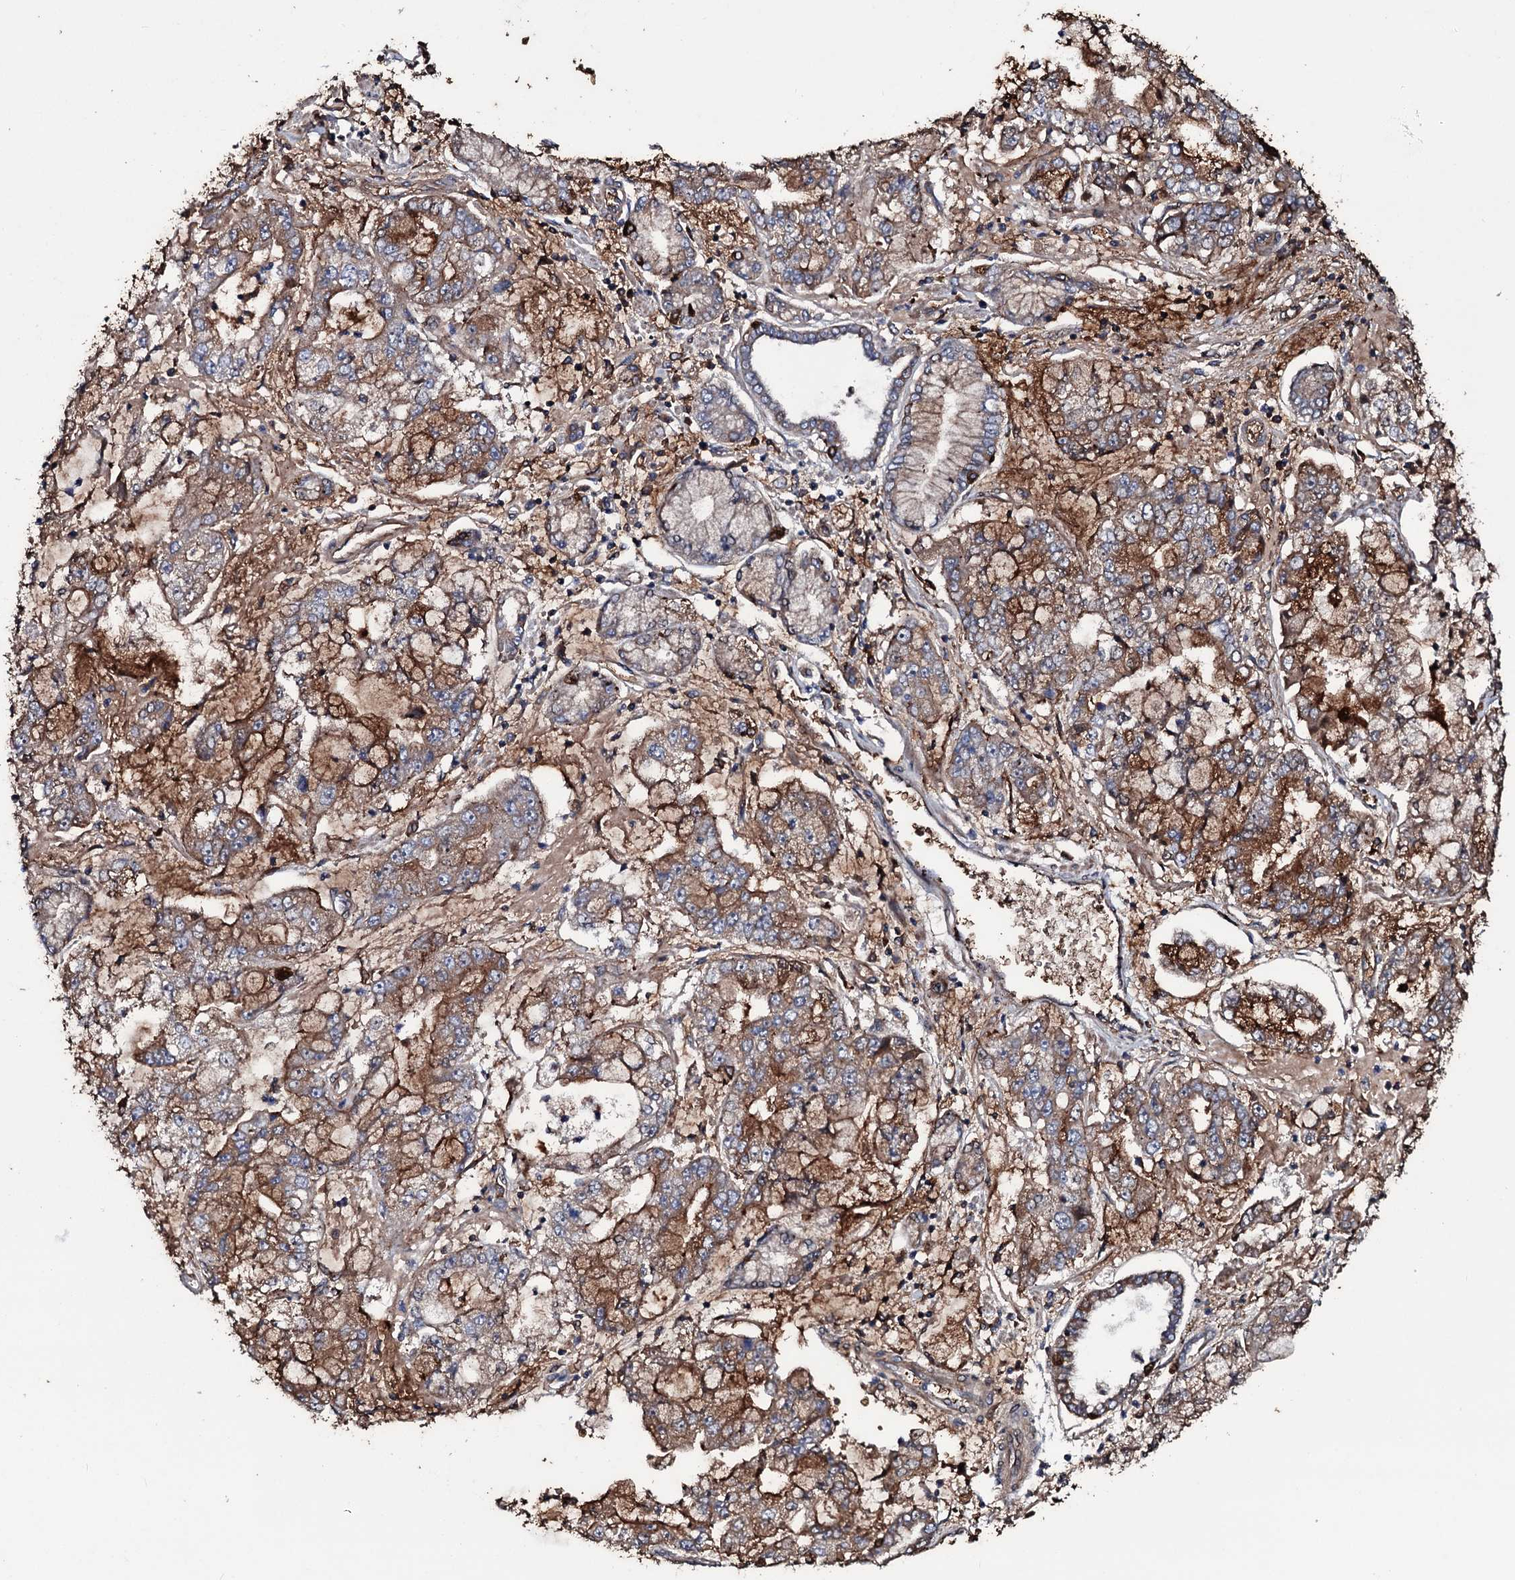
{"staining": {"intensity": "moderate", "quantity": "25%-75%", "location": "cytoplasmic/membranous"}, "tissue": "stomach cancer", "cell_type": "Tumor cells", "image_type": "cancer", "snomed": [{"axis": "morphology", "description": "Adenocarcinoma, NOS"}, {"axis": "topography", "description": "Stomach"}], "caption": "Tumor cells exhibit medium levels of moderate cytoplasmic/membranous expression in about 25%-75% of cells in human stomach cancer (adenocarcinoma). Ihc stains the protein in brown and the nuclei are stained blue.", "gene": "ZSWIM8", "patient": {"sex": "male", "age": 76}}